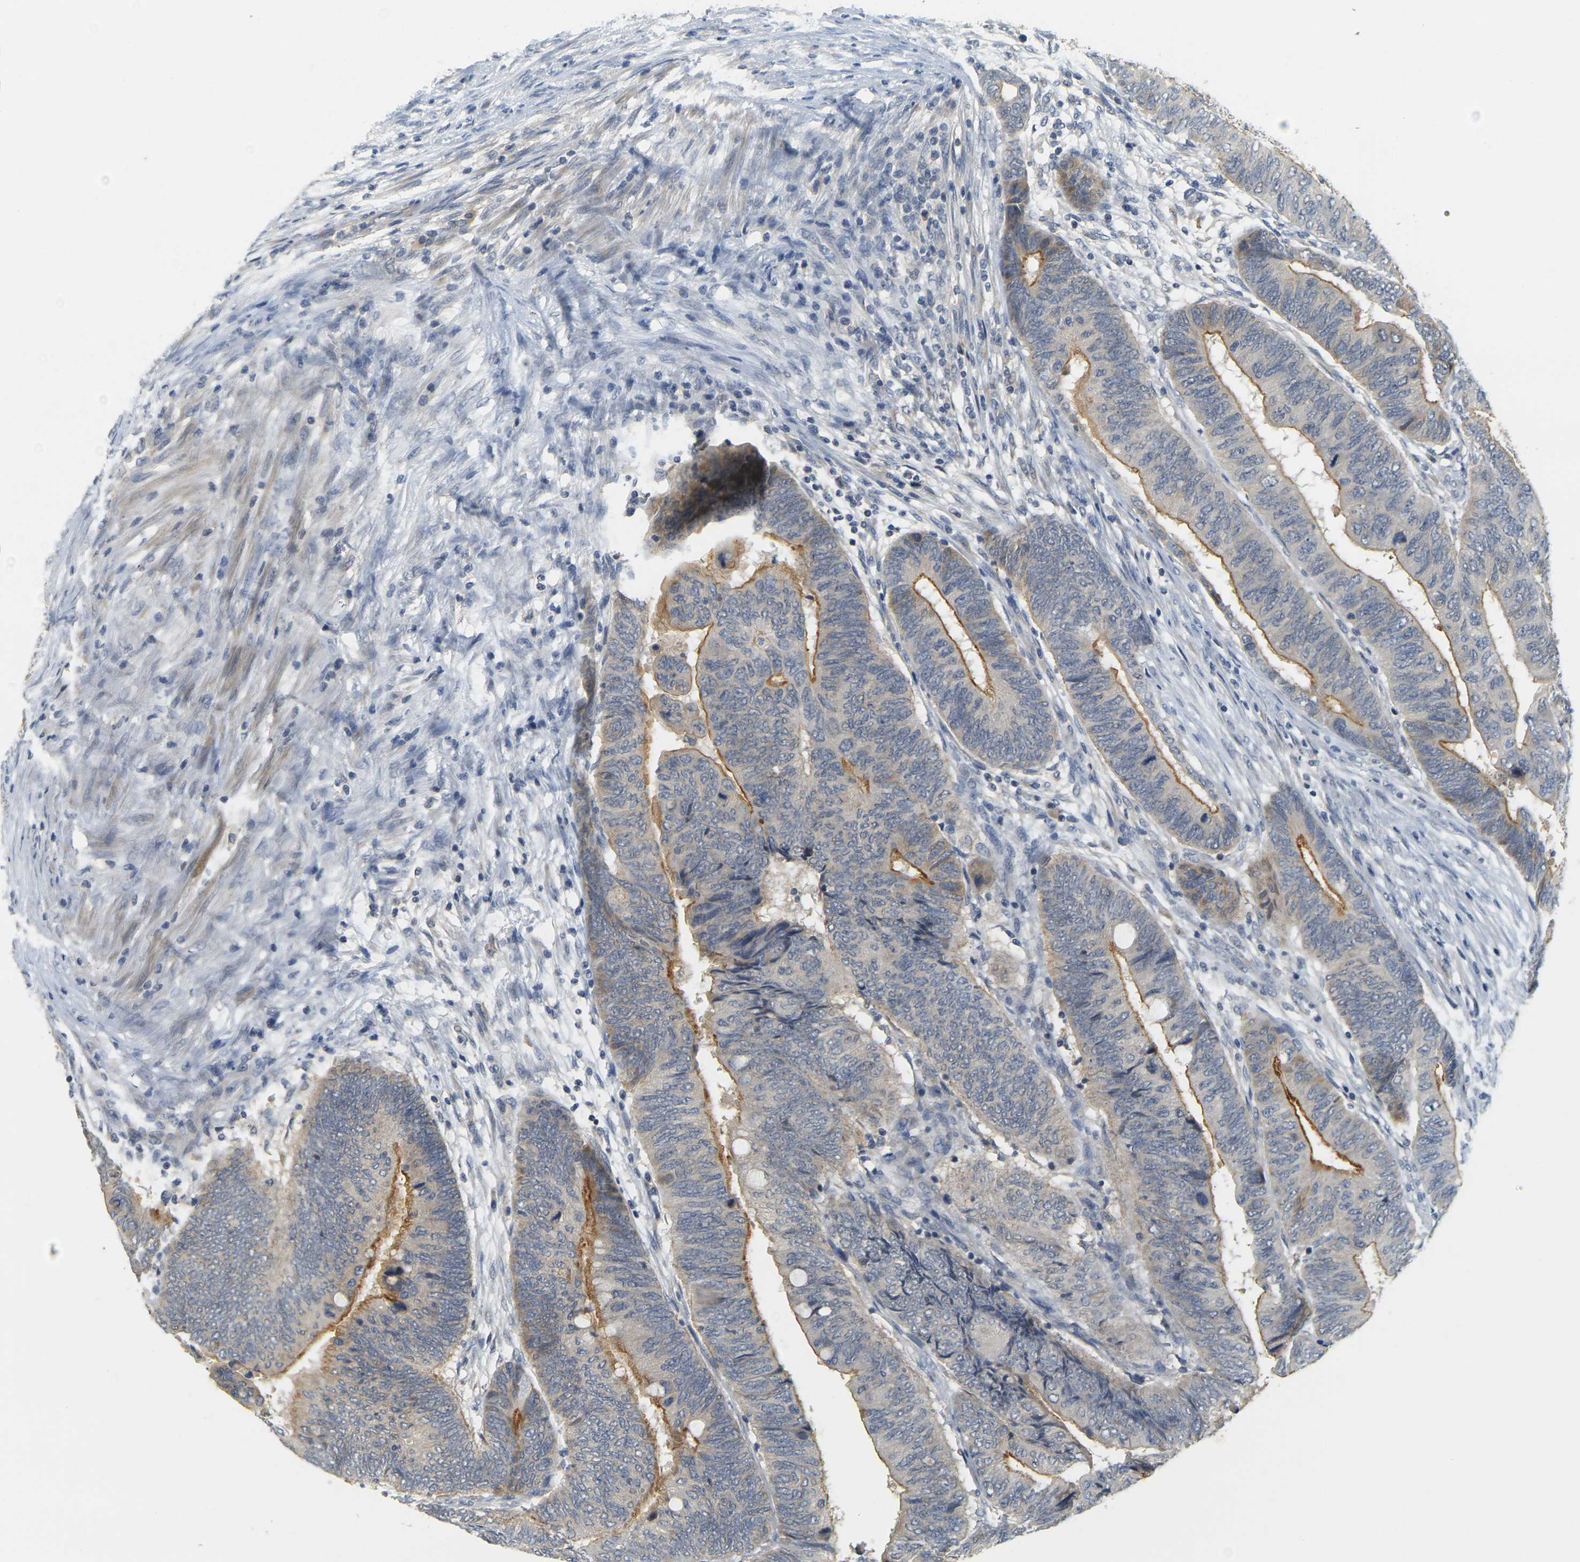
{"staining": {"intensity": "moderate", "quantity": ">75%", "location": "cytoplasmic/membranous"}, "tissue": "colorectal cancer", "cell_type": "Tumor cells", "image_type": "cancer", "snomed": [{"axis": "morphology", "description": "Normal tissue, NOS"}, {"axis": "morphology", "description": "Adenocarcinoma, NOS"}, {"axis": "topography", "description": "Rectum"}, {"axis": "topography", "description": "Peripheral nerve tissue"}], "caption": "Colorectal cancer (adenocarcinoma) was stained to show a protein in brown. There is medium levels of moderate cytoplasmic/membranous staining in approximately >75% of tumor cells.", "gene": "GDAP1", "patient": {"sex": "male", "age": 92}}